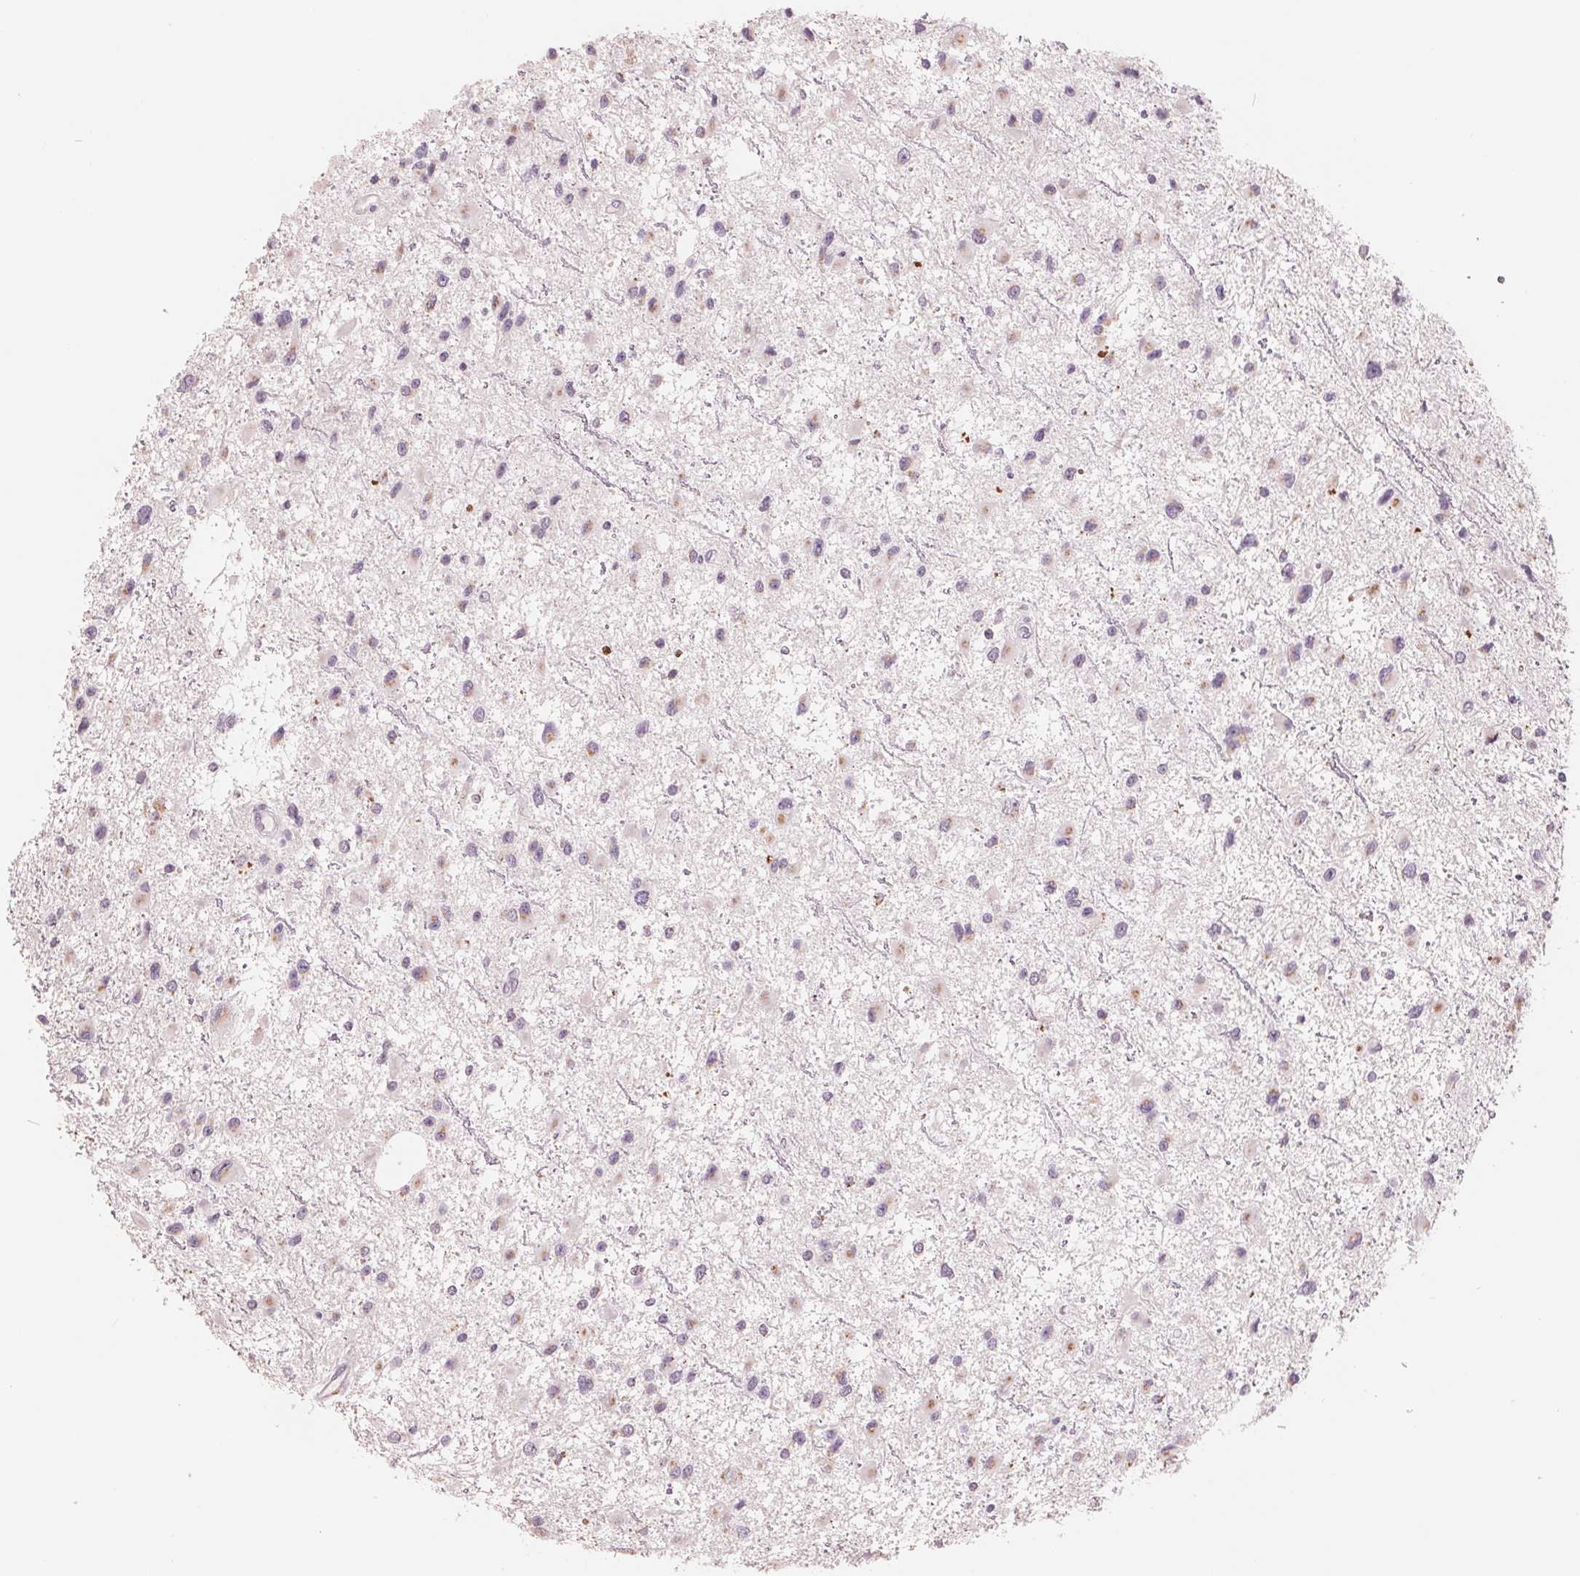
{"staining": {"intensity": "weak", "quantity": "<25%", "location": "cytoplasmic/membranous"}, "tissue": "glioma", "cell_type": "Tumor cells", "image_type": "cancer", "snomed": [{"axis": "morphology", "description": "Glioma, malignant, Low grade"}, {"axis": "topography", "description": "Brain"}], "caption": "An immunohistochemistry (IHC) histopathology image of malignant glioma (low-grade) is shown. There is no staining in tumor cells of malignant glioma (low-grade).", "gene": "IL9R", "patient": {"sex": "female", "age": 32}}